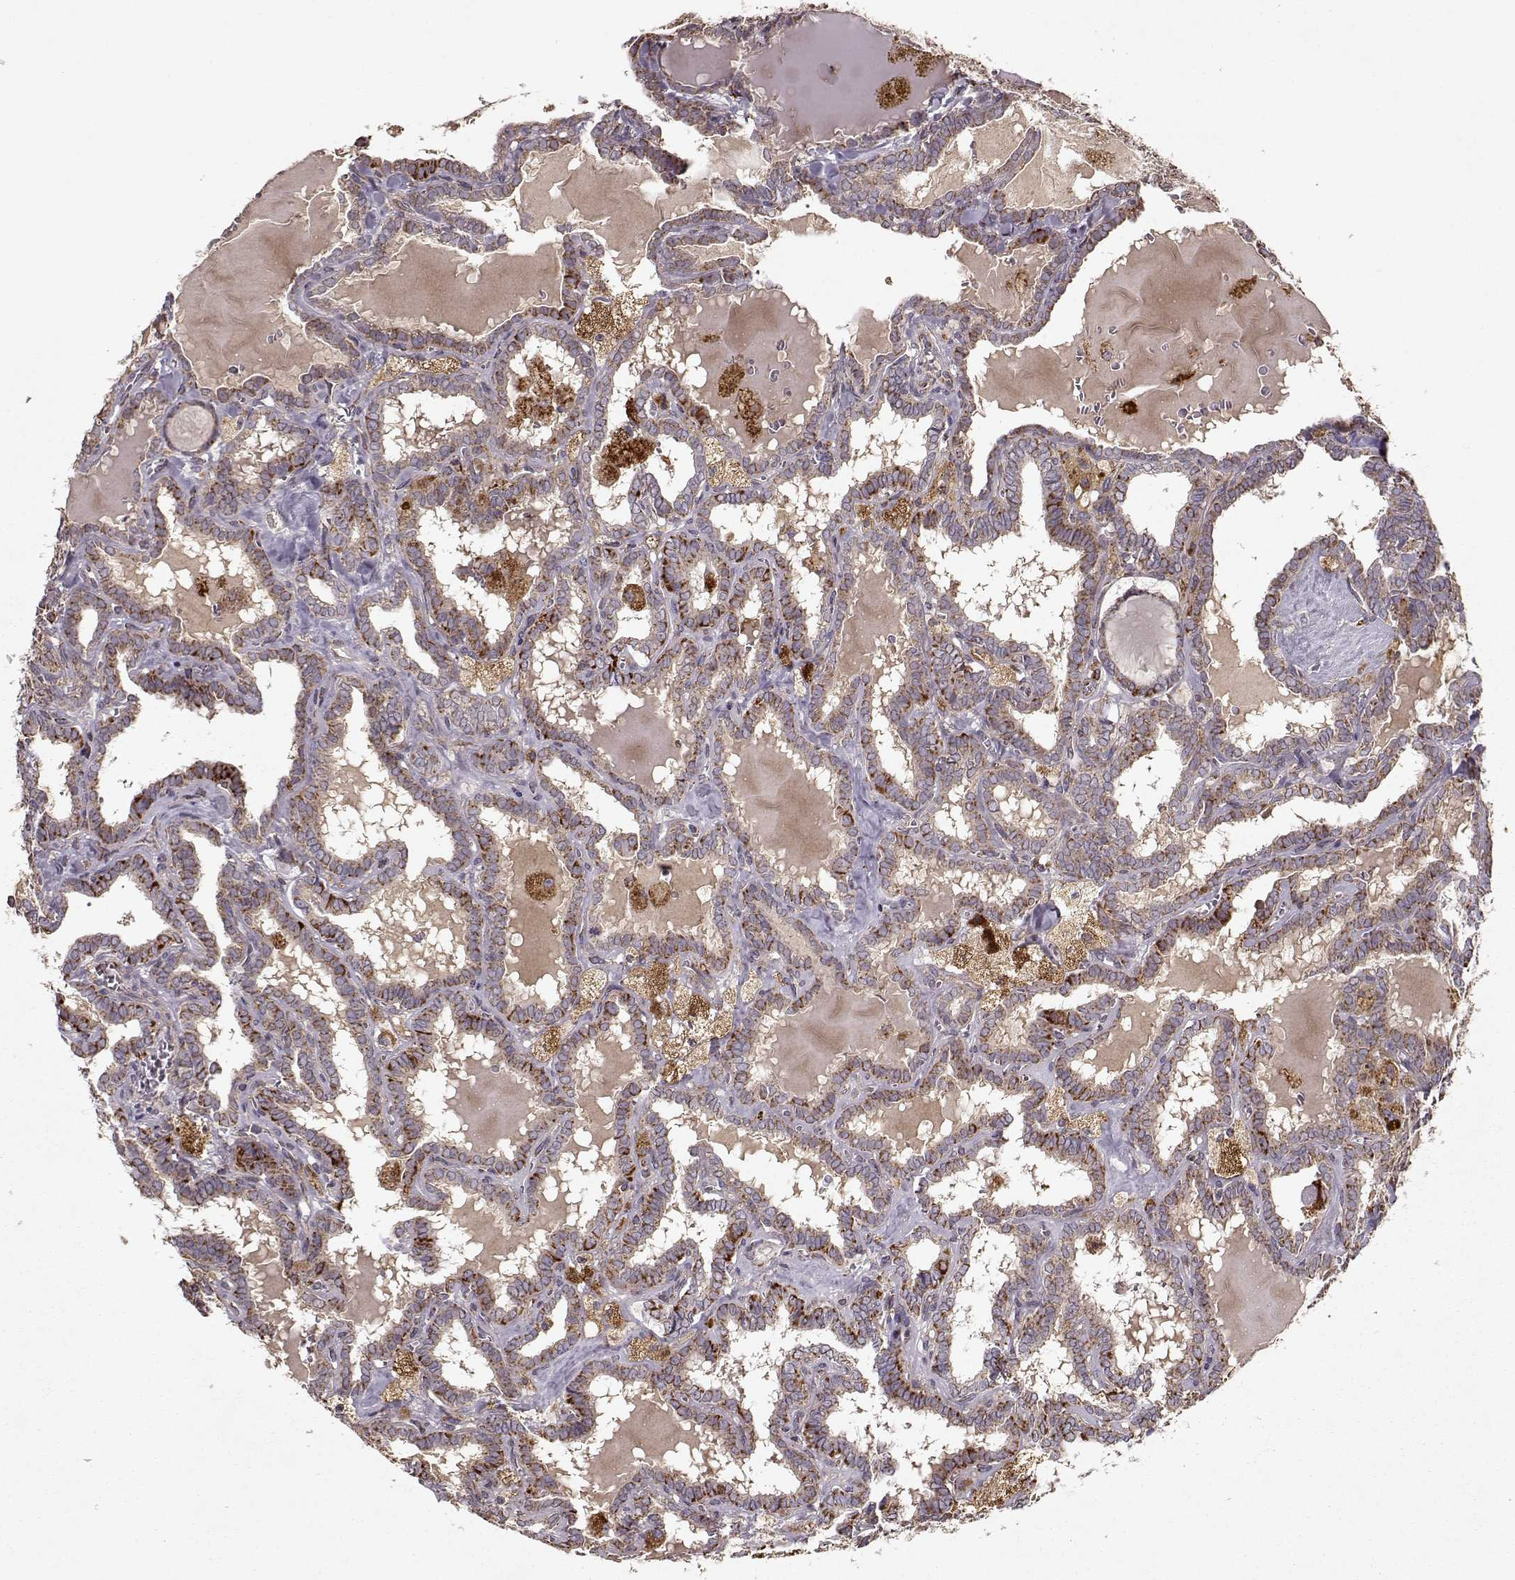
{"staining": {"intensity": "moderate", "quantity": ">75%", "location": "cytoplasmic/membranous"}, "tissue": "thyroid cancer", "cell_type": "Tumor cells", "image_type": "cancer", "snomed": [{"axis": "morphology", "description": "Papillary adenocarcinoma, NOS"}, {"axis": "topography", "description": "Thyroid gland"}], "caption": "Moderate cytoplasmic/membranous expression for a protein is identified in about >75% of tumor cells of thyroid cancer using immunohistochemistry (IHC).", "gene": "CMTM3", "patient": {"sex": "female", "age": 39}}